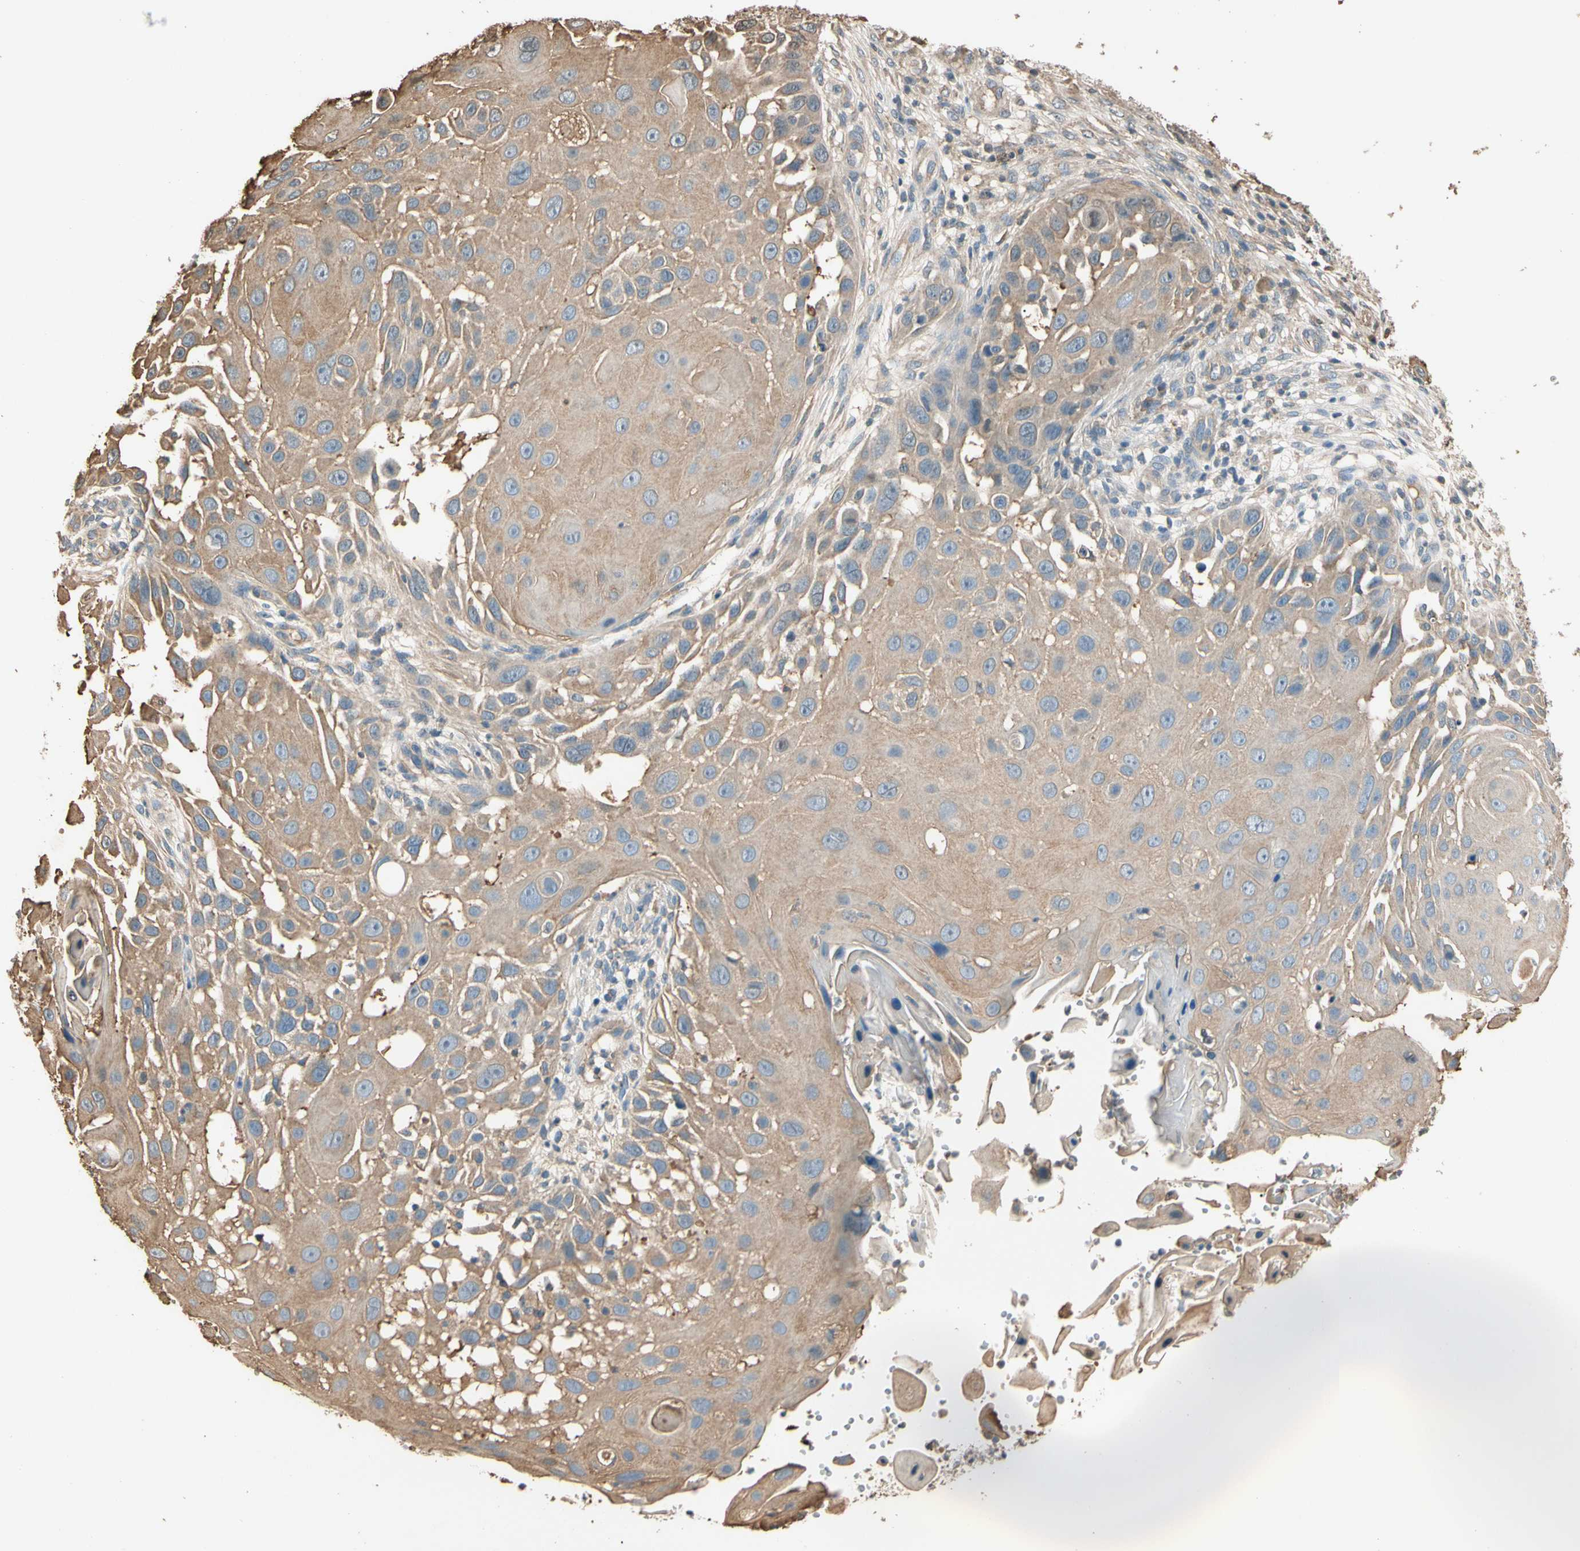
{"staining": {"intensity": "weak", "quantity": ">75%", "location": "cytoplasmic/membranous"}, "tissue": "skin cancer", "cell_type": "Tumor cells", "image_type": "cancer", "snomed": [{"axis": "morphology", "description": "Squamous cell carcinoma, NOS"}, {"axis": "topography", "description": "Skin"}], "caption": "The immunohistochemical stain highlights weak cytoplasmic/membranous expression in tumor cells of skin cancer (squamous cell carcinoma) tissue.", "gene": "CDH6", "patient": {"sex": "female", "age": 44}}